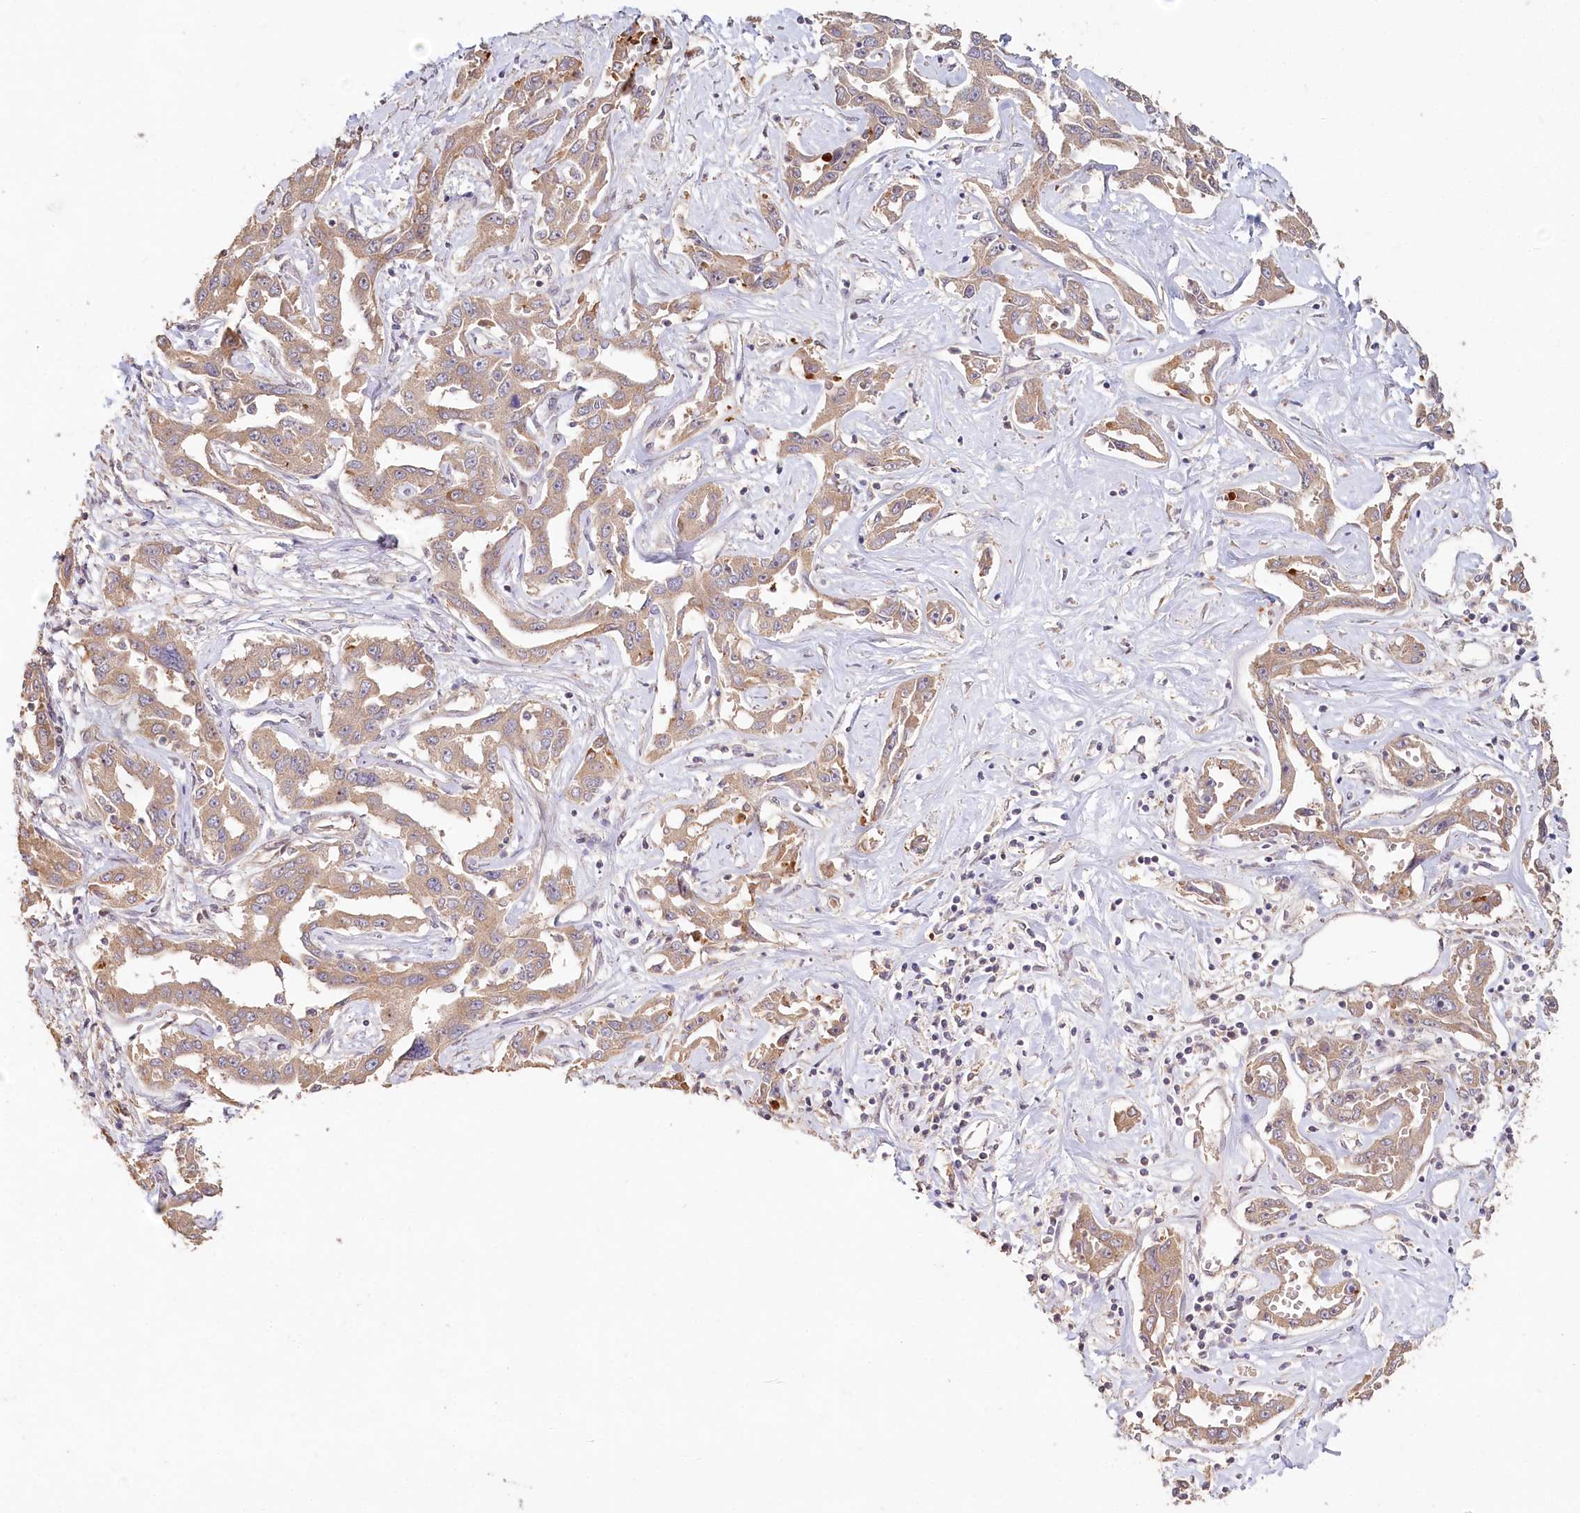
{"staining": {"intensity": "moderate", "quantity": ">75%", "location": "cytoplasmic/membranous"}, "tissue": "liver cancer", "cell_type": "Tumor cells", "image_type": "cancer", "snomed": [{"axis": "morphology", "description": "Cholangiocarcinoma"}, {"axis": "topography", "description": "Liver"}], "caption": "Immunohistochemical staining of human liver cholangiocarcinoma reveals medium levels of moderate cytoplasmic/membranous positivity in about >75% of tumor cells. Nuclei are stained in blue.", "gene": "IRAK1BP1", "patient": {"sex": "male", "age": 59}}